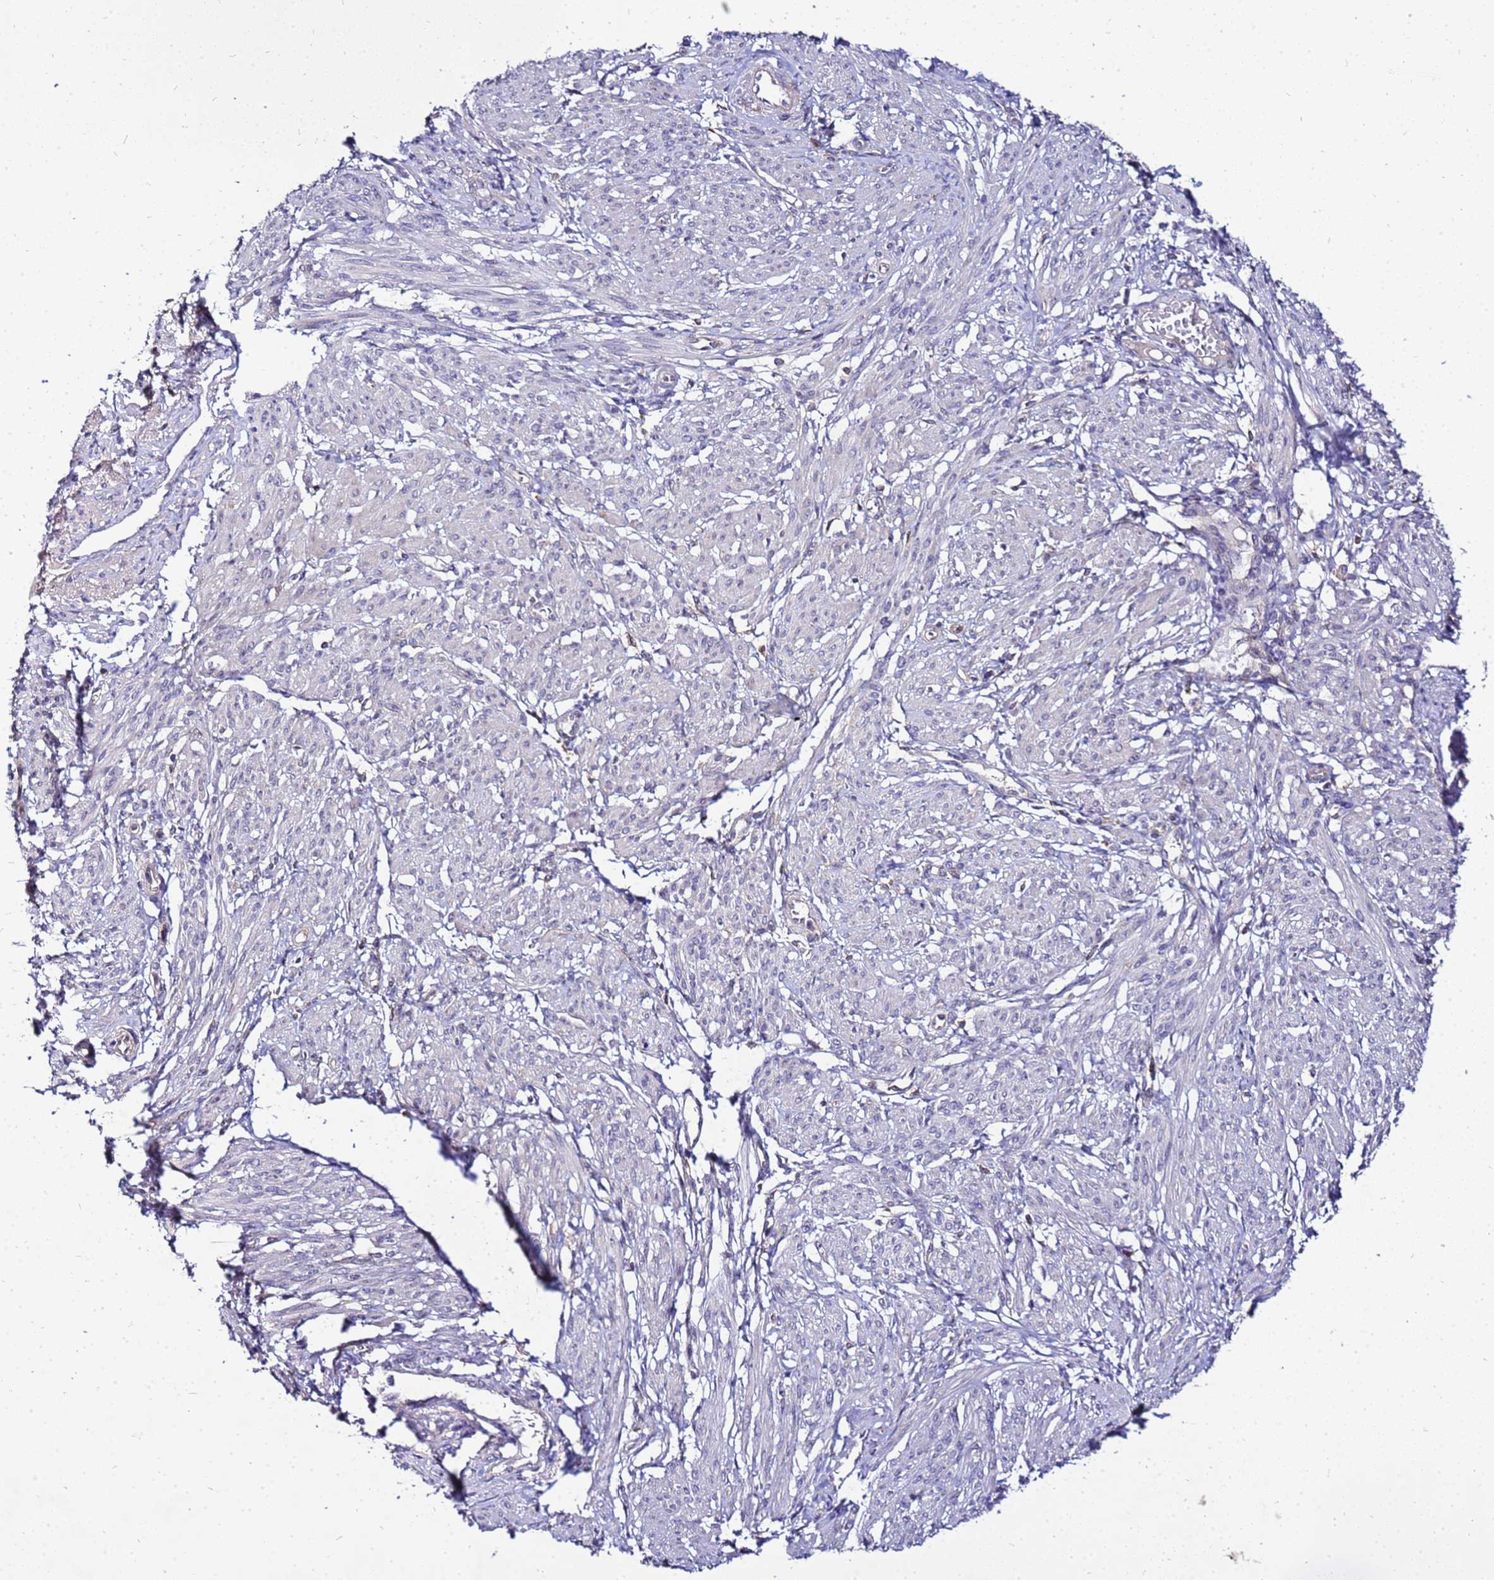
{"staining": {"intensity": "negative", "quantity": "none", "location": "none"}, "tissue": "smooth muscle", "cell_type": "Smooth muscle cells", "image_type": "normal", "snomed": [{"axis": "morphology", "description": "Normal tissue, NOS"}, {"axis": "topography", "description": "Smooth muscle"}], "caption": "Smooth muscle cells show no significant protein expression in normal smooth muscle.", "gene": "ADPGK", "patient": {"sex": "female", "age": 39}}